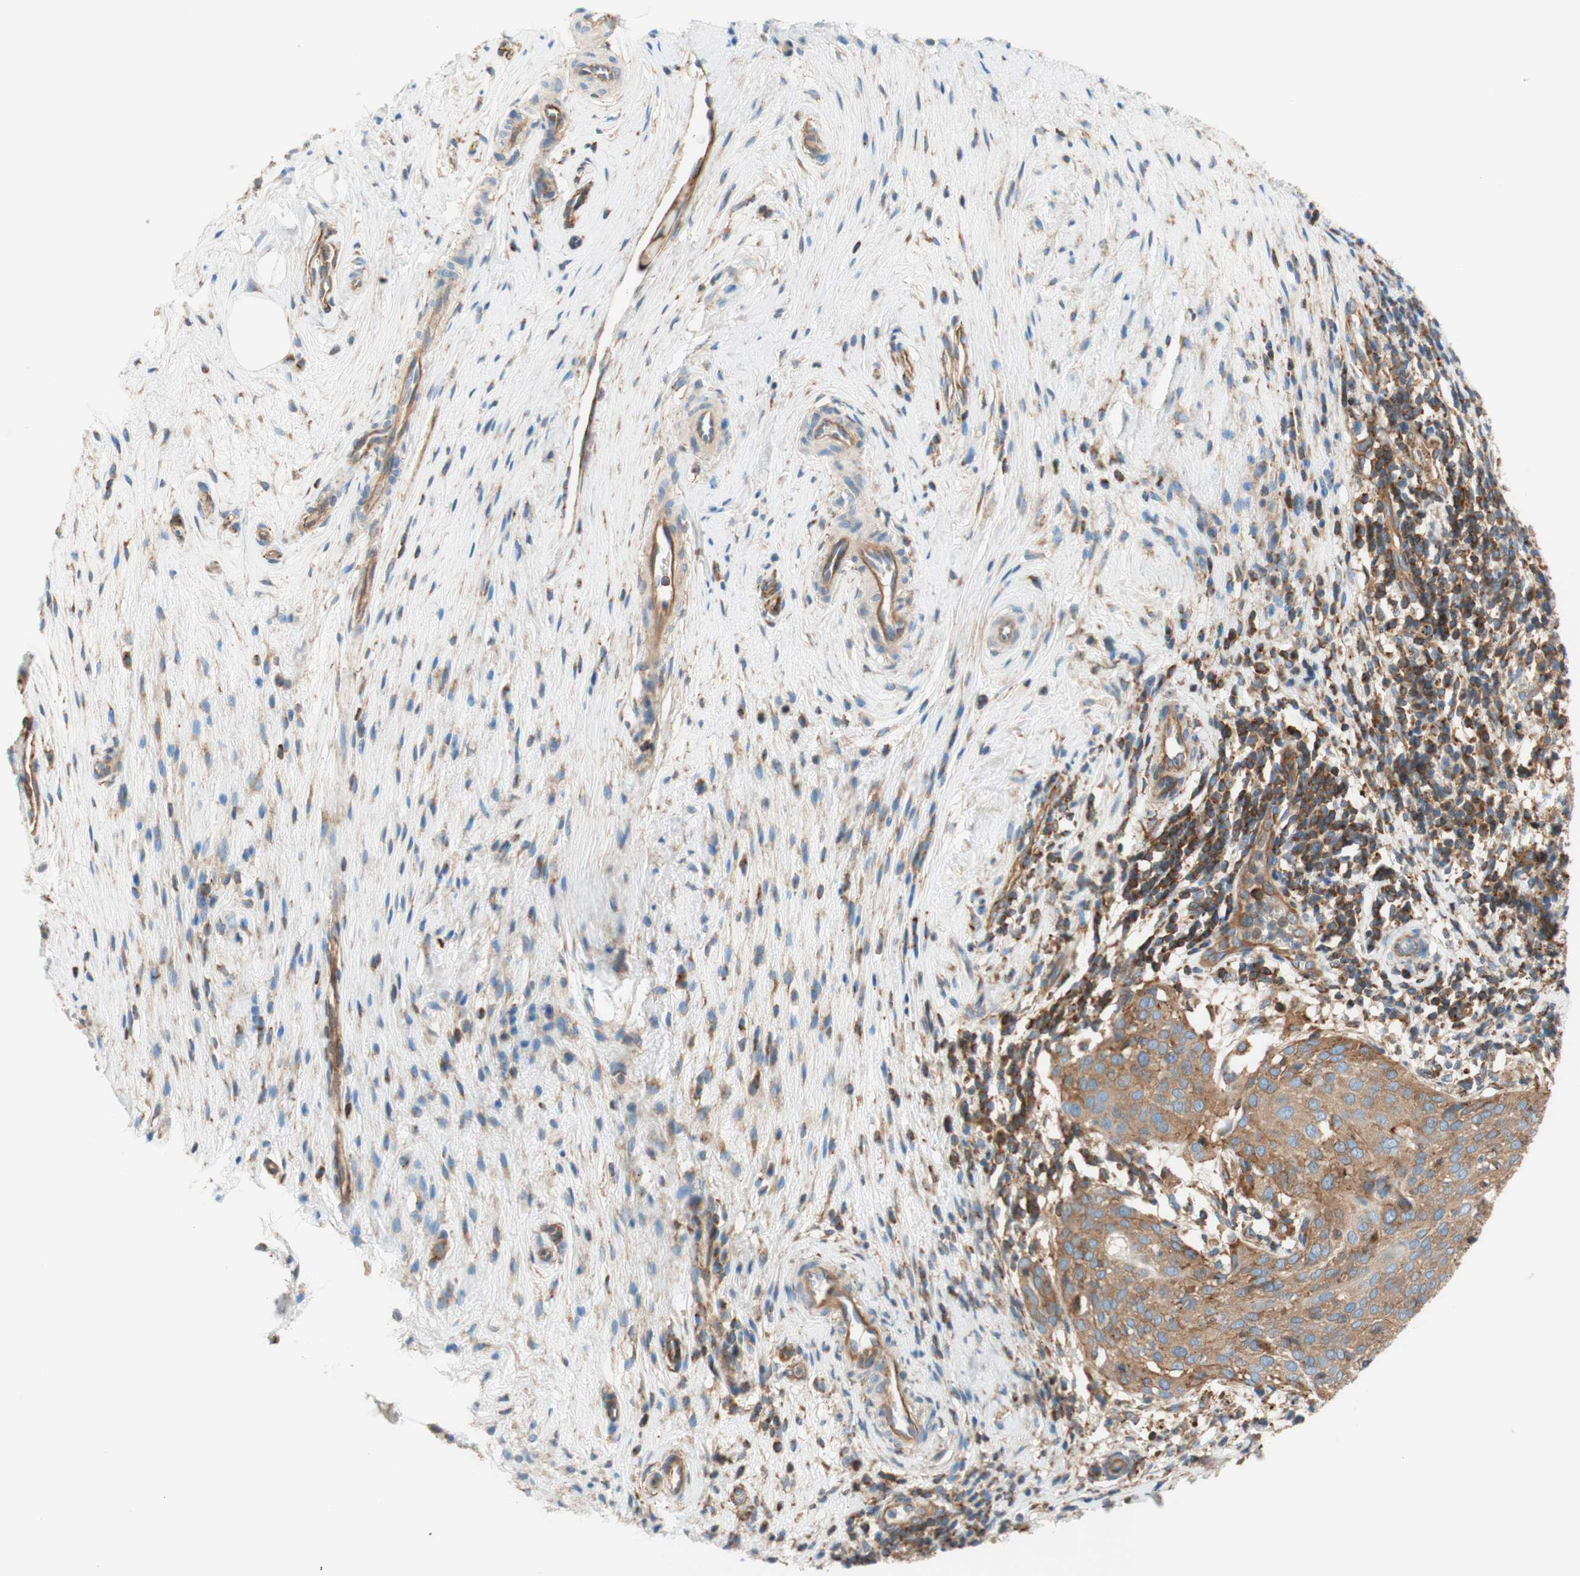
{"staining": {"intensity": "moderate", "quantity": ">75%", "location": "cytoplasmic/membranous"}, "tissue": "cervical cancer", "cell_type": "Tumor cells", "image_type": "cancer", "snomed": [{"axis": "morphology", "description": "Squamous cell carcinoma, NOS"}, {"axis": "topography", "description": "Cervix"}], "caption": "Immunohistochemistry (IHC) of cervical cancer displays medium levels of moderate cytoplasmic/membranous positivity in approximately >75% of tumor cells. Nuclei are stained in blue.", "gene": "VPS26A", "patient": {"sex": "female", "age": 51}}